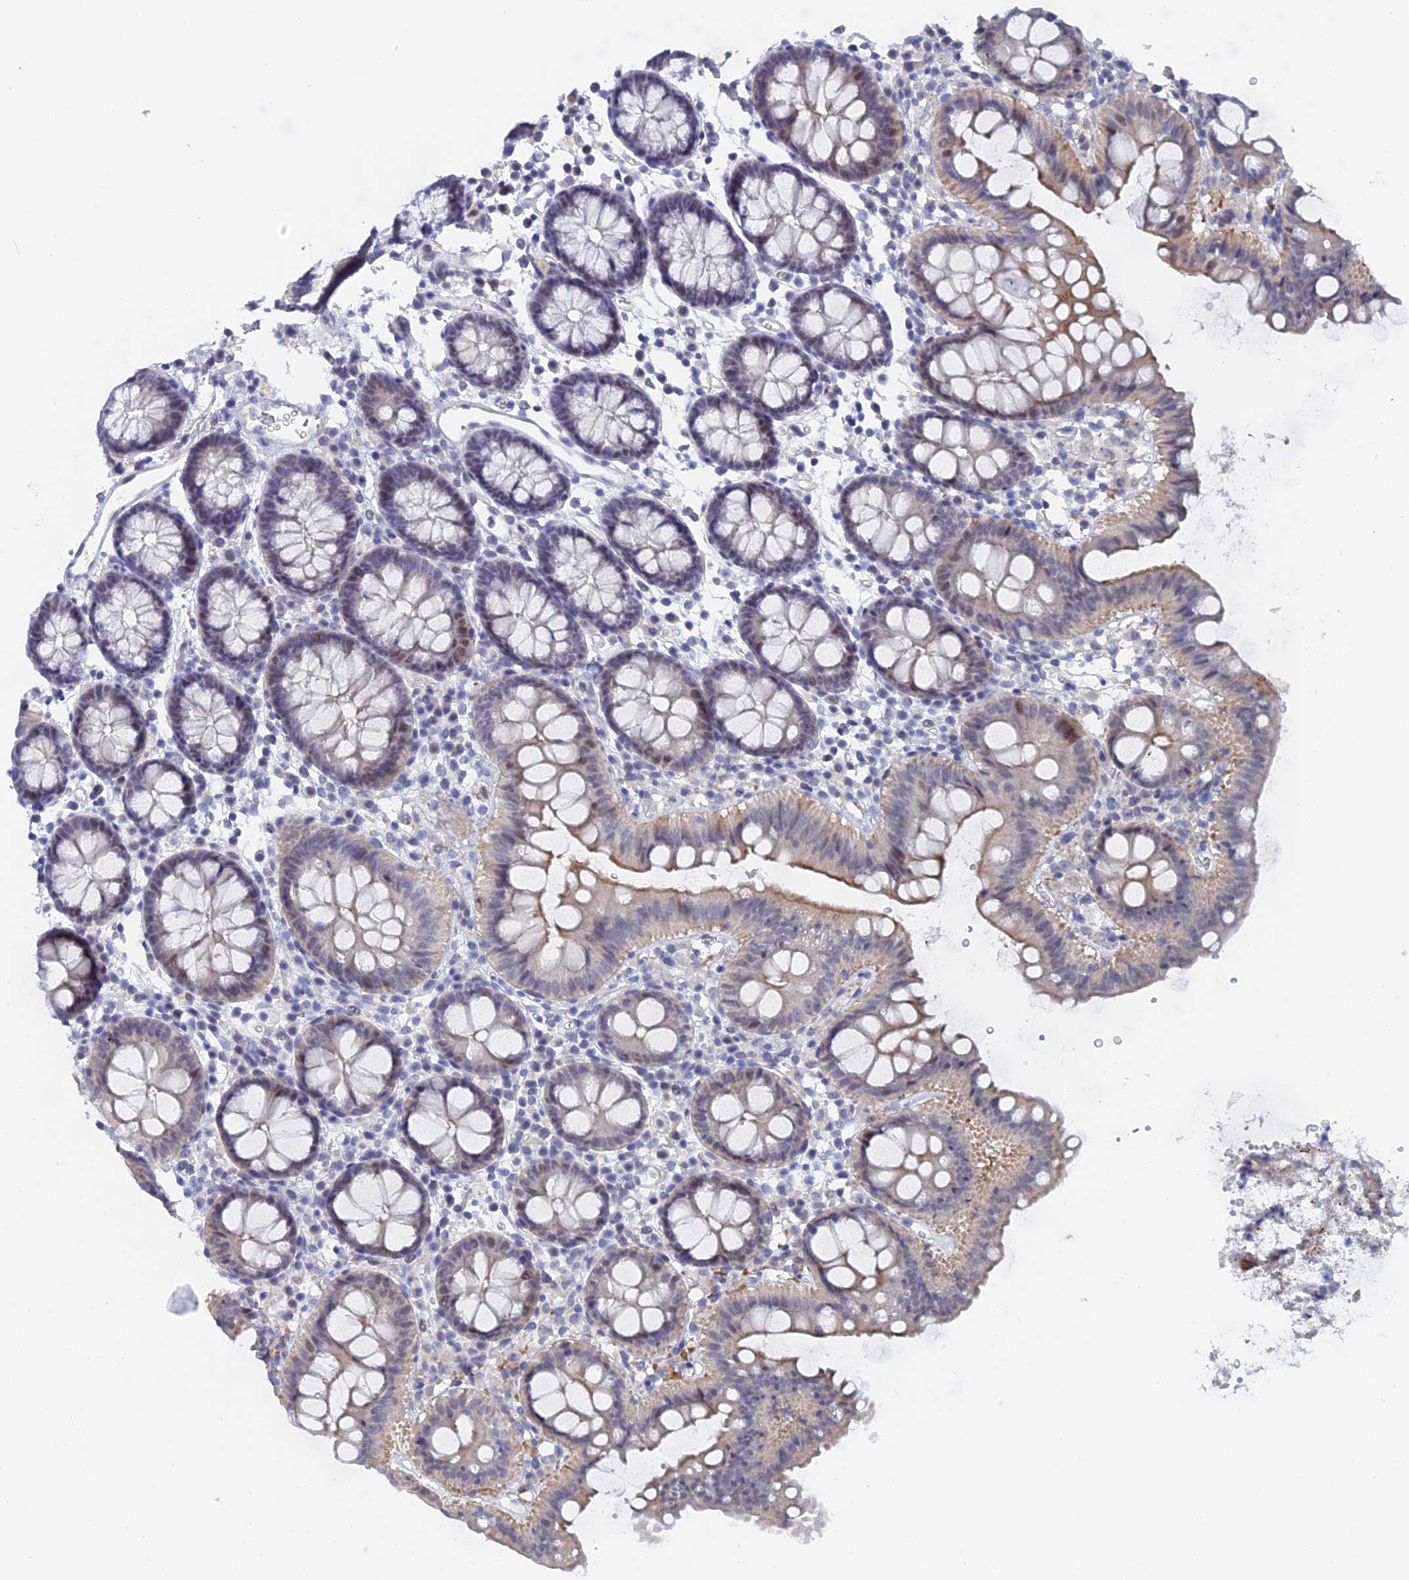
{"staining": {"intensity": "negative", "quantity": "none", "location": "none"}, "tissue": "colon", "cell_type": "Endothelial cells", "image_type": "normal", "snomed": [{"axis": "morphology", "description": "Normal tissue, NOS"}, {"axis": "topography", "description": "Colon"}], "caption": "IHC histopathology image of benign colon: human colon stained with DAB (3,3'-diaminobenzidine) shows no significant protein staining in endothelial cells. (DAB immunohistochemistry, high magnification).", "gene": "GMNC", "patient": {"sex": "male", "age": 75}}